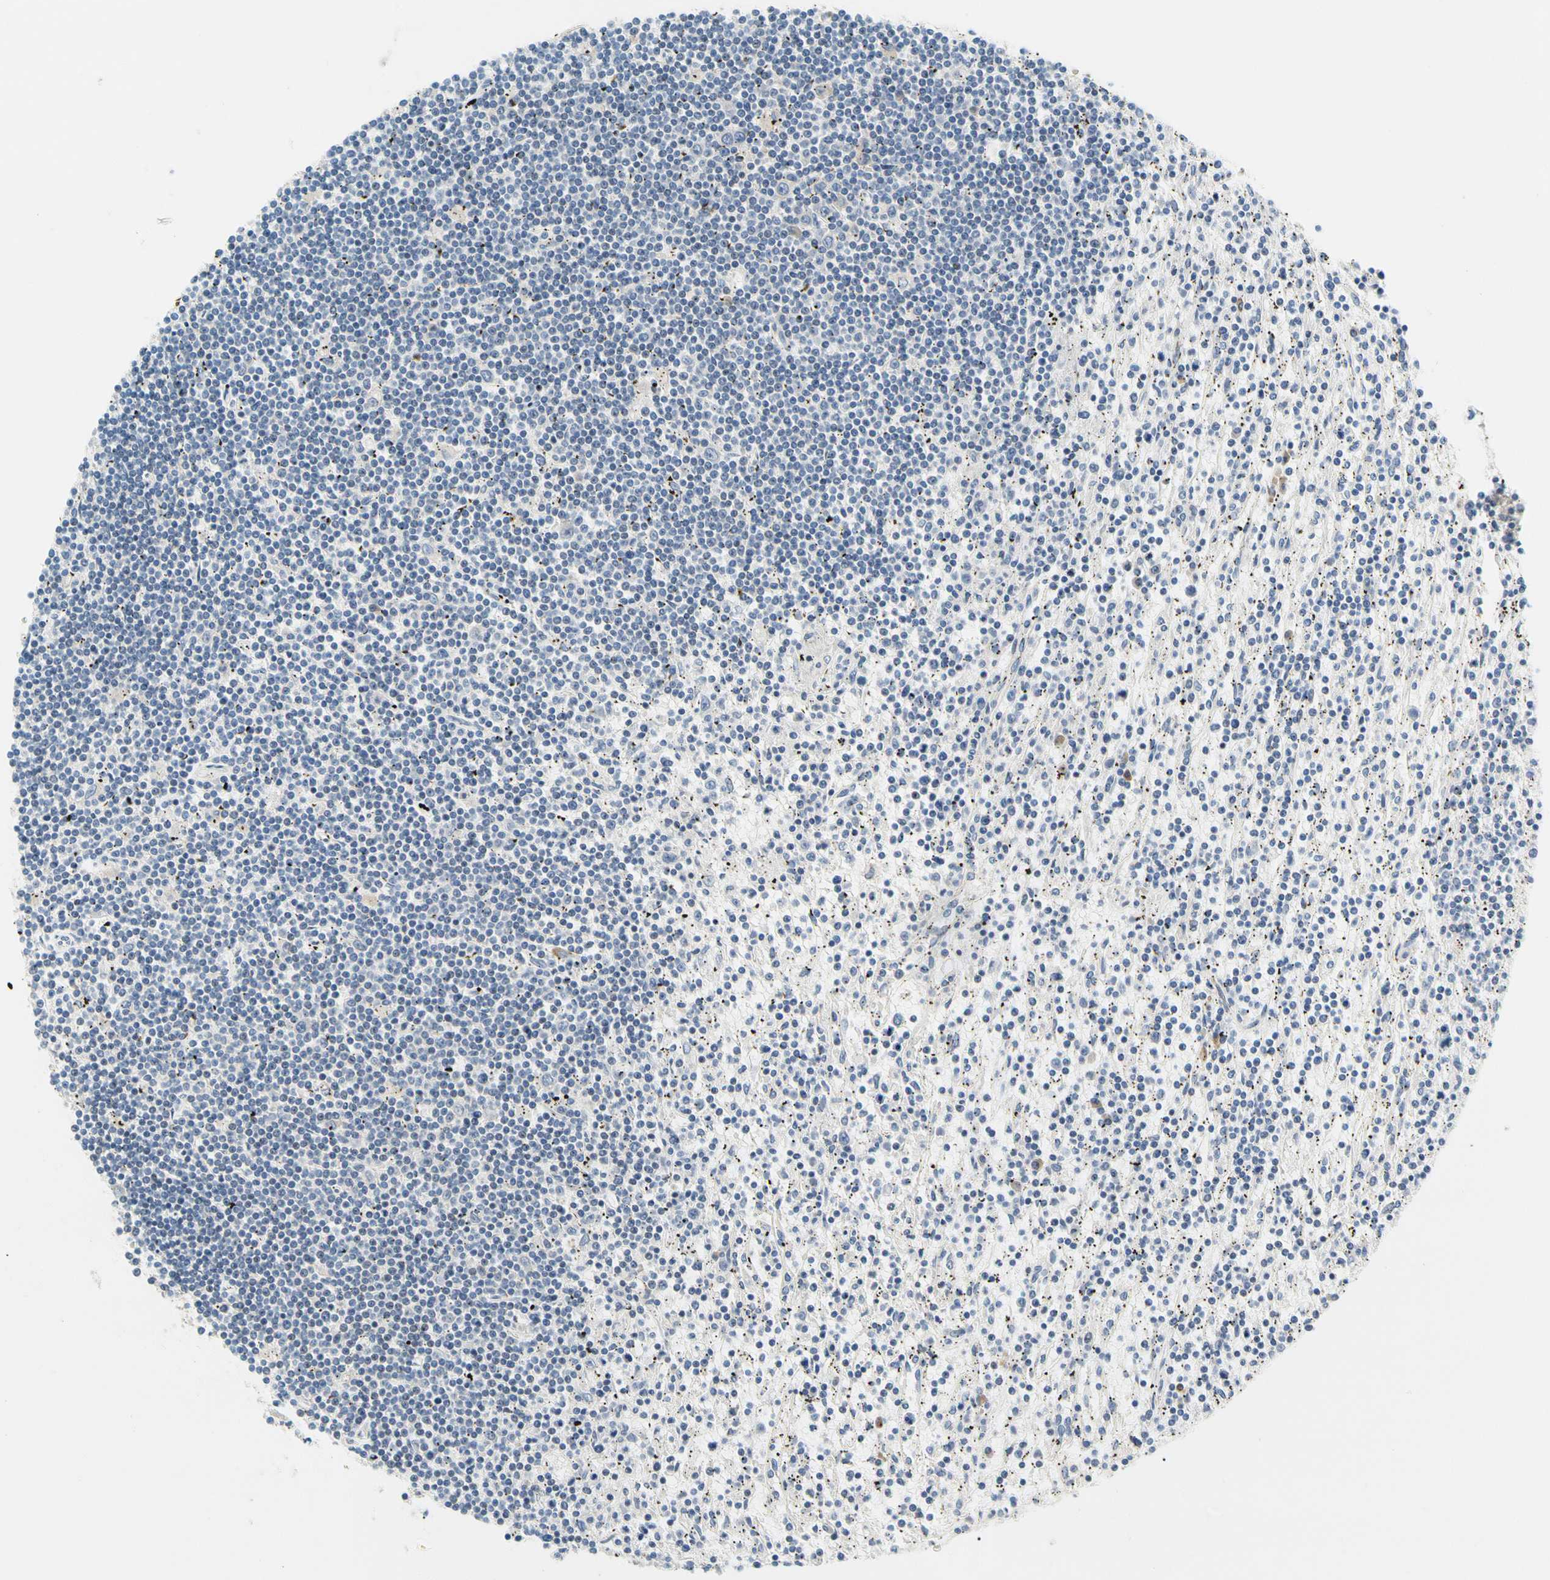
{"staining": {"intensity": "negative", "quantity": "none", "location": "none"}, "tissue": "lymphoma", "cell_type": "Tumor cells", "image_type": "cancer", "snomed": [{"axis": "morphology", "description": "Malignant lymphoma, non-Hodgkin's type, Low grade"}, {"axis": "topography", "description": "Spleen"}], "caption": "High magnification brightfield microscopy of lymphoma stained with DAB (brown) and counterstained with hematoxylin (blue): tumor cells show no significant positivity. Brightfield microscopy of immunohistochemistry (IHC) stained with DAB (brown) and hematoxylin (blue), captured at high magnification.", "gene": "LRRC47", "patient": {"sex": "male", "age": 76}}